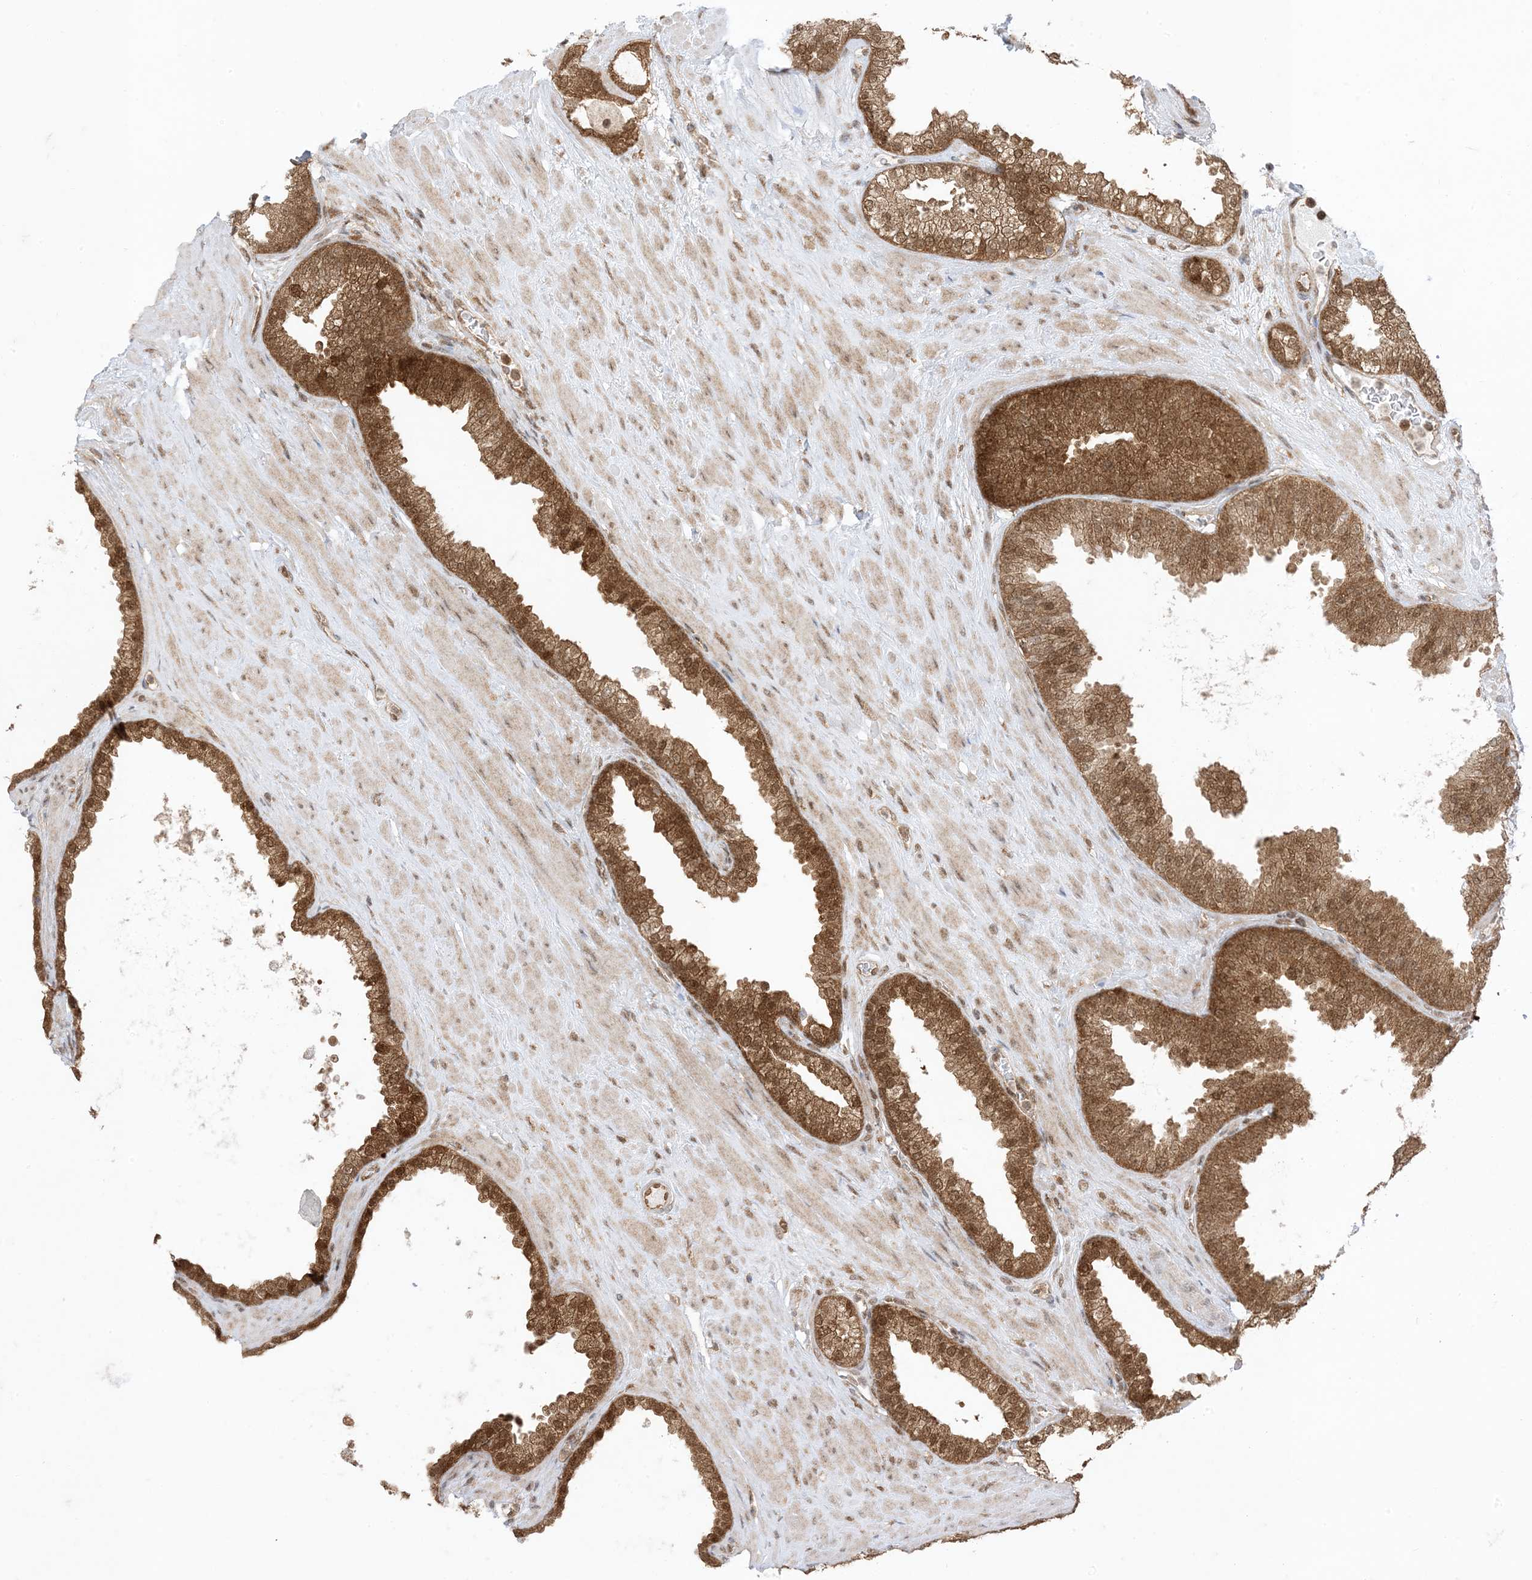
{"staining": {"intensity": "strong", "quantity": ">75%", "location": "cytoplasmic/membranous"}, "tissue": "prostate cancer", "cell_type": "Tumor cells", "image_type": "cancer", "snomed": [{"axis": "morphology", "description": "Adenocarcinoma, Low grade"}, {"axis": "topography", "description": "Prostate"}], "caption": "Immunohistochemical staining of human prostate cancer (adenocarcinoma (low-grade)) reveals strong cytoplasmic/membranous protein expression in about >75% of tumor cells.", "gene": "PTPA", "patient": {"sex": "male", "age": 62}}